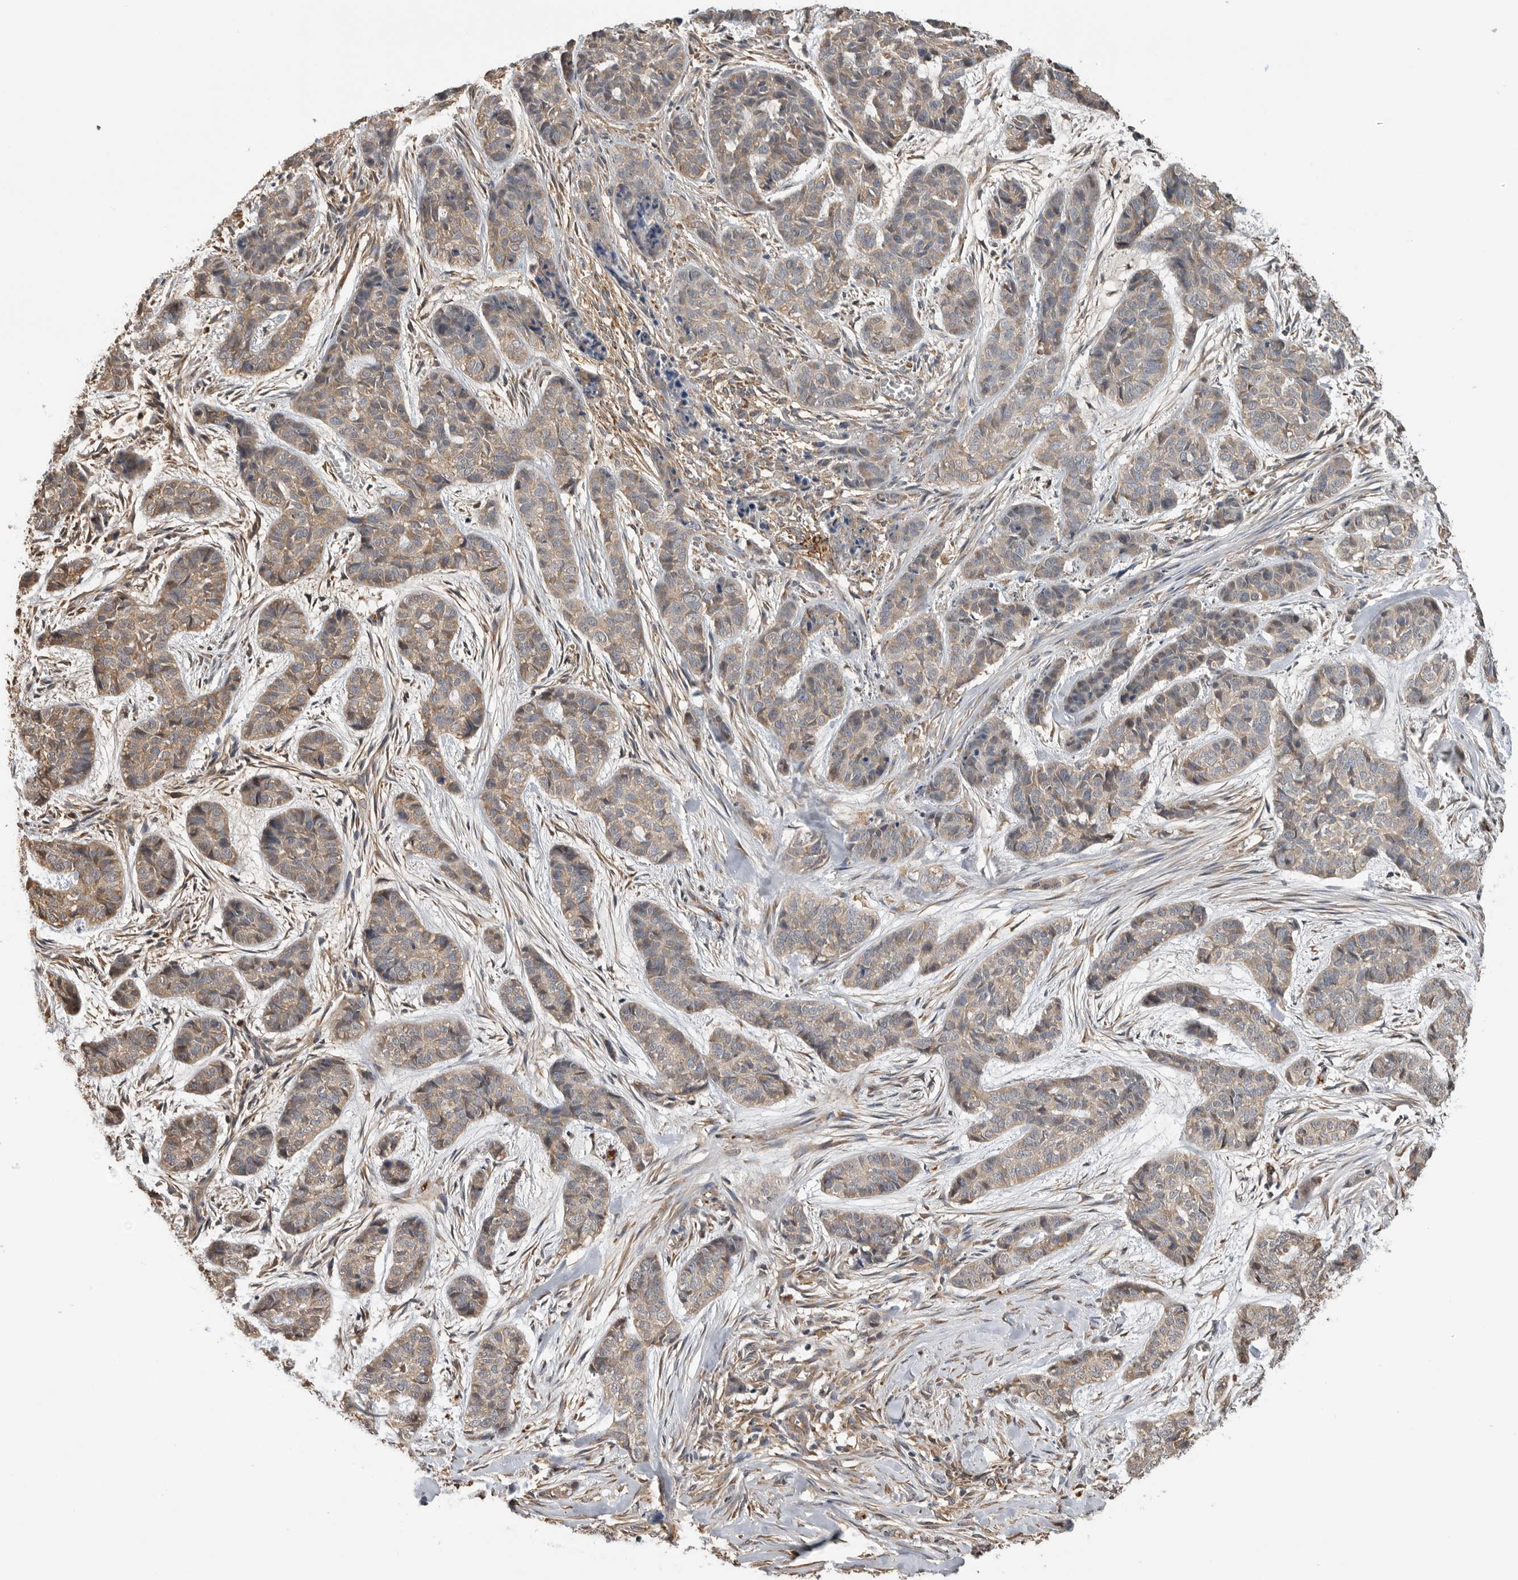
{"staining": {"intensity": "moderate", "quantity": "25%-75%", "location": "cytoplasmic/membranous"}, "tissue": "skin cancer", "cell_type": "Tumor cells", "image_type": "cancer", "snomed": [{"axis": "morphology", "description": "Basal cell carcinoma"}, {"axis": "topography", "description": "Skin"}], "caption": "Brown immunohistochemical staining in basal cell carcinoma (skin) displays moderate cytoplasmic/membranous expression in approximately 25%-75% of tumor cells.", "gene": "CDC42BPB", "patient": {"sex": "female", "age": 64}}